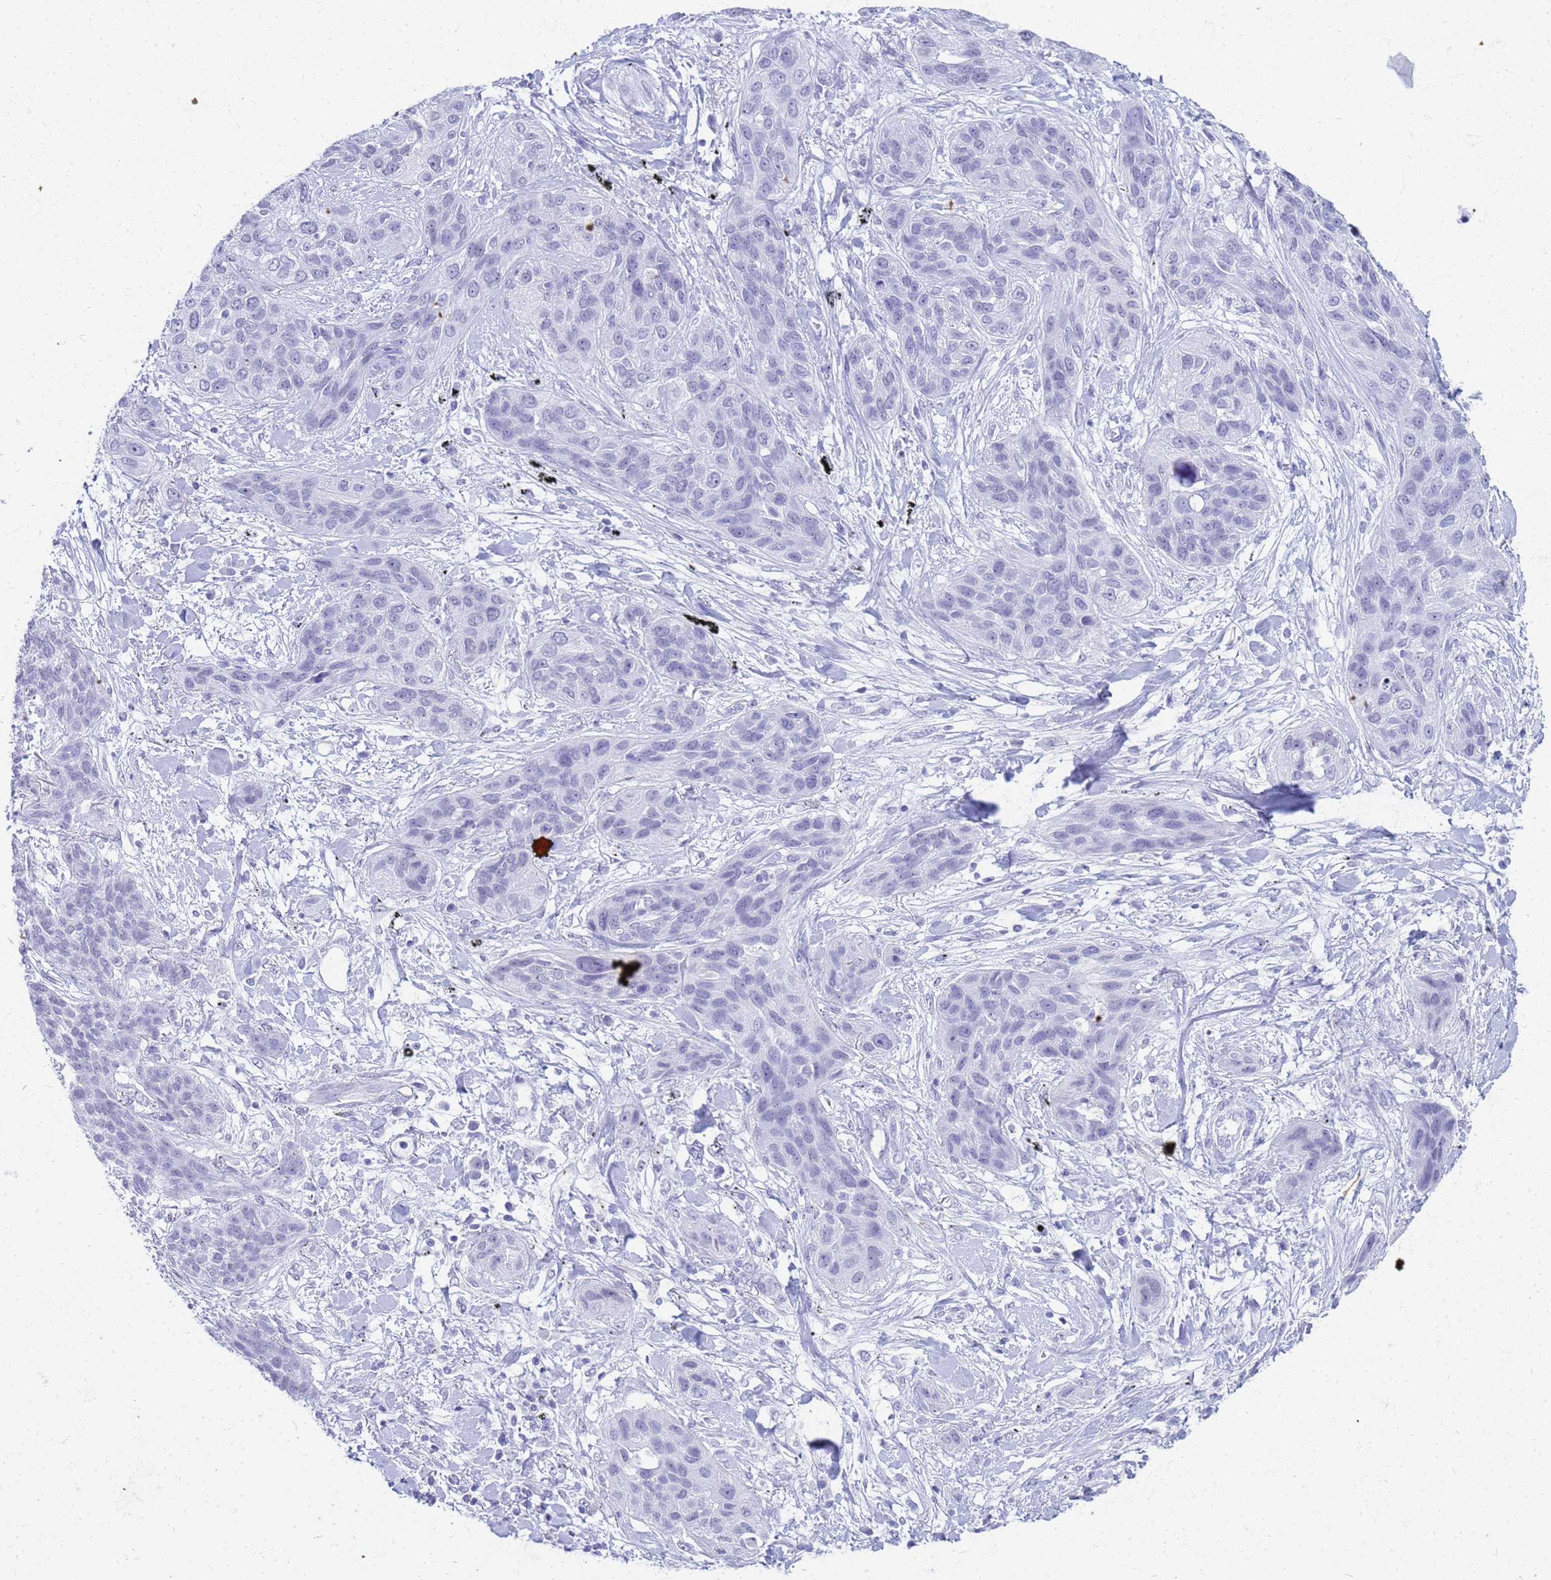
{"staining": {"intensity": "negative", "quantity": "none", "location": "none"}, "tissue": "lung cancer", "cell_type": "Tumor cells", "image_type": "cancer", "snomed": [{"axis": "morphology", "description": "Squamous cell carcinoma, NOS"}, {"axis": "topography", "description": "Lung"}], "caption": "This is an IHC histopathology image of human lung cancer. There is no expression in tumor cells.", "gene": "SLC7A9", "patient": {"sex": "female", "age": 70}}